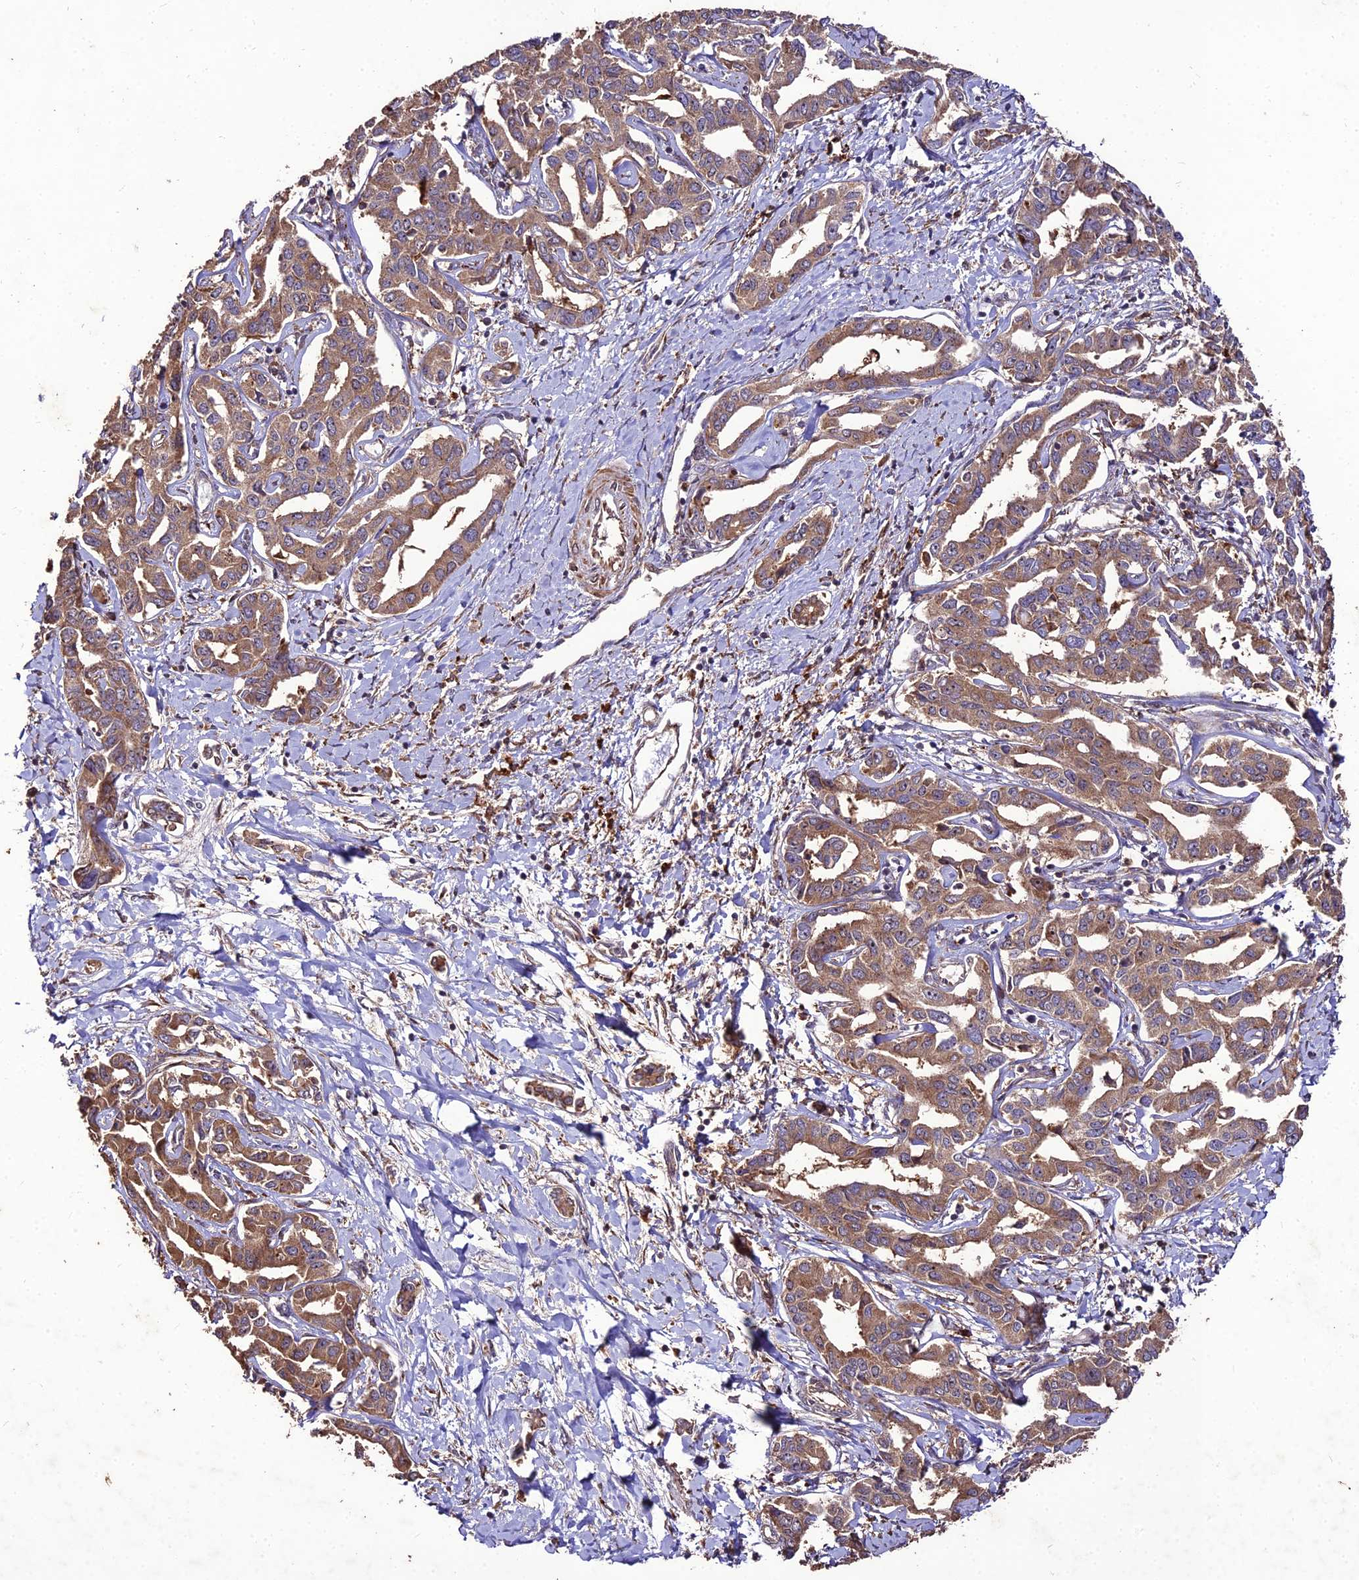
{"staining": {"intensity": "moderate", "quantity": ">75%", "location": "cytoplasmic/membranous"}, "tissue": "liver cancer", "cell_type": "Tumor cells", "image_type": "cancer", "snomed": [{"axis": "morphology", "description": "Cholangiocarcinoma"}, {"axis": "topography", "description": "Liver"}], "caption": "The histopathology image demonstrates staining of liver cancer, revealing moderate cytoplasmic/membranous protein positivity (brown color) within tumor cells.", "gene": "ZNF766", "patient": {"sex": "male", "age": 59}}